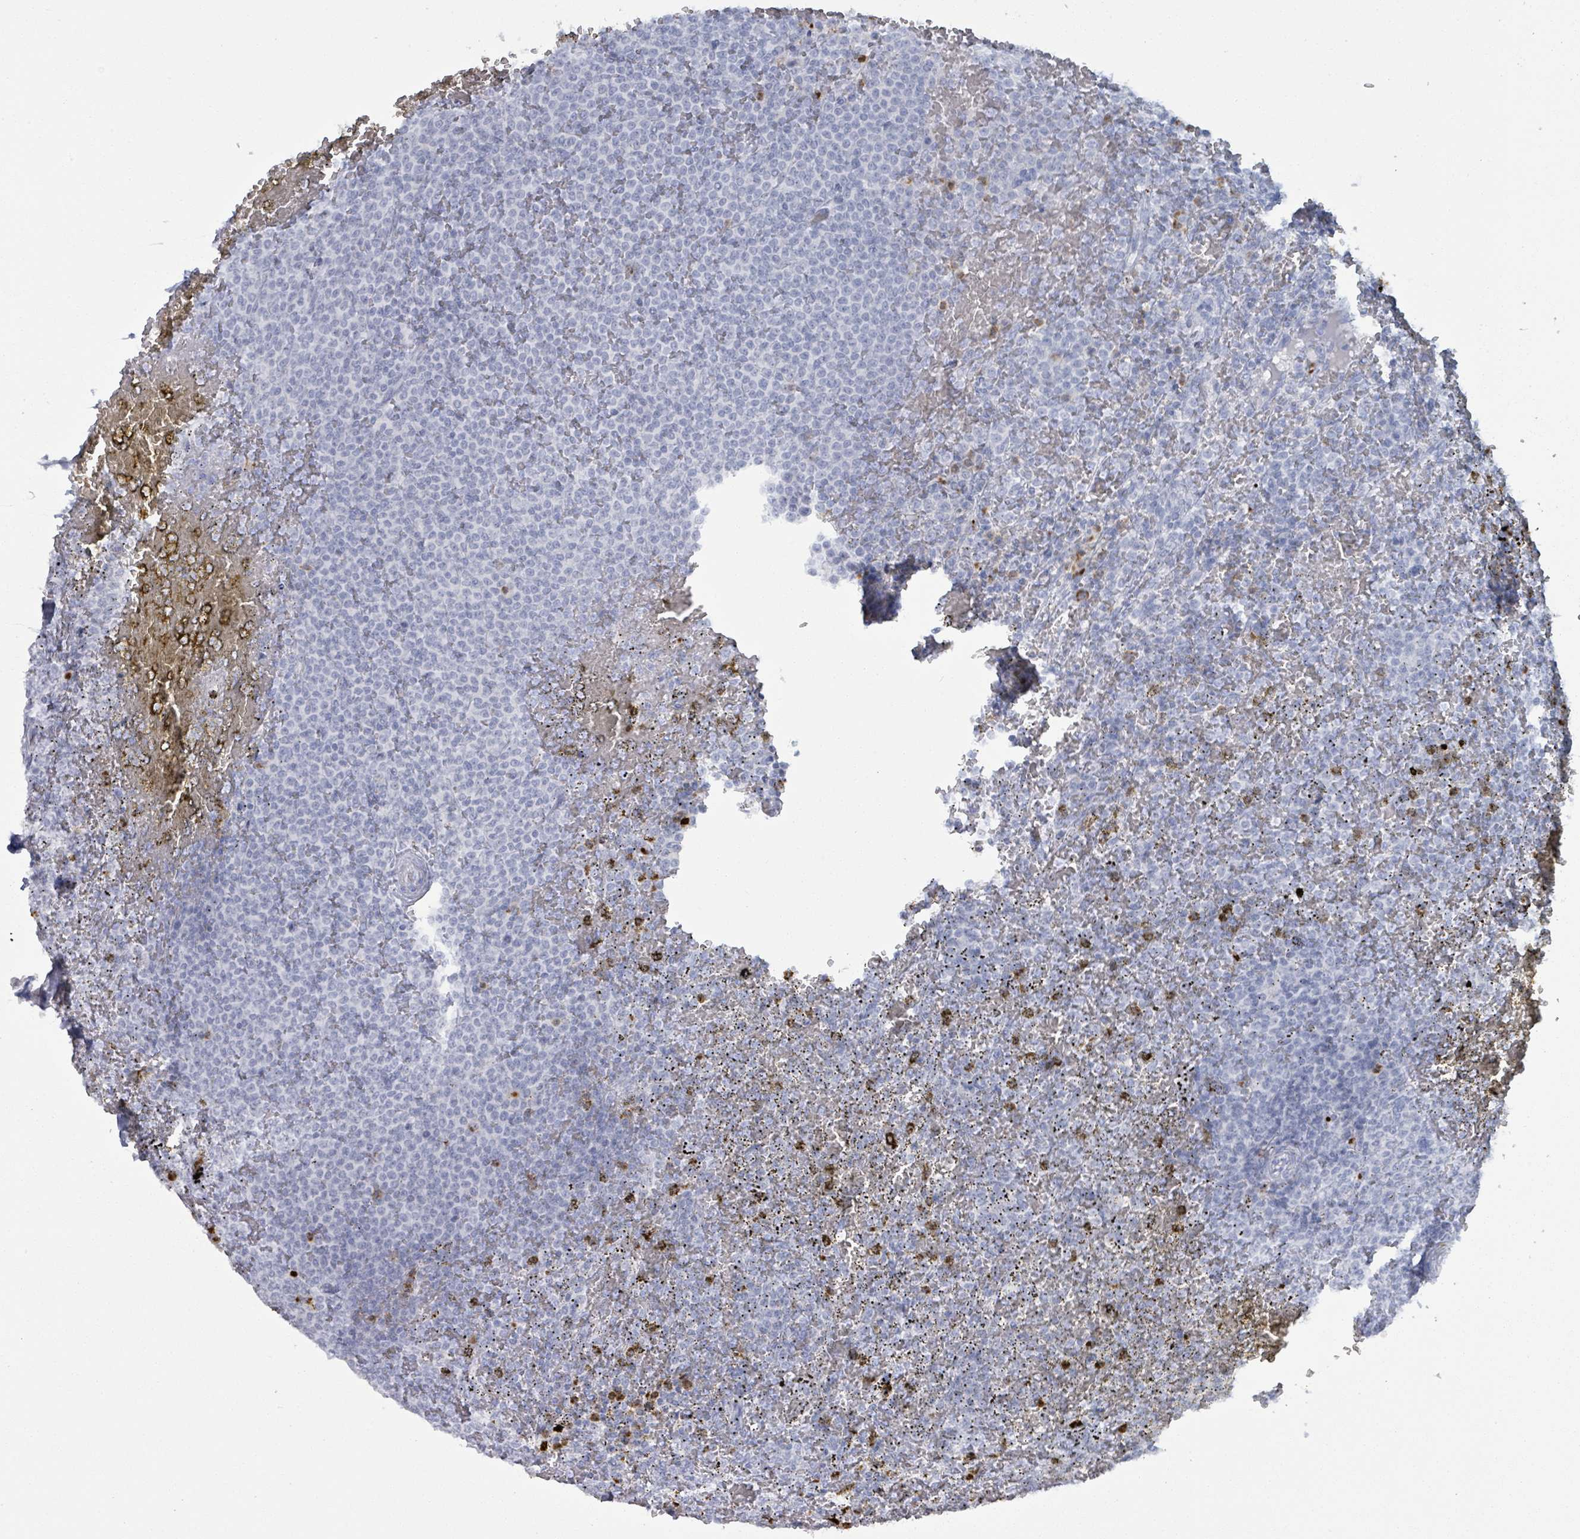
{"staining": {"intensity": "negative", "quantity": "none", "location": "none"}, "tissue": "lymphoma", "cell_type": "Tumor cells", "image_type": "cancer", "snomed": [{"axis": "morphology", "description": "Malignant lymphoma, non-Hodgkin's type, Low grade"}, {"axis": "topography", "description": "Spleen"}], "caption": "This is a image of IHC staining of low-grade malignant lymphoma, non-Hodgkin's type, which shows no staining in tumor cells. (IHC, brightfield microscopy, high magnification).", "gene": "DEFA4", "patient": {"sex": "male", "age": 60}}